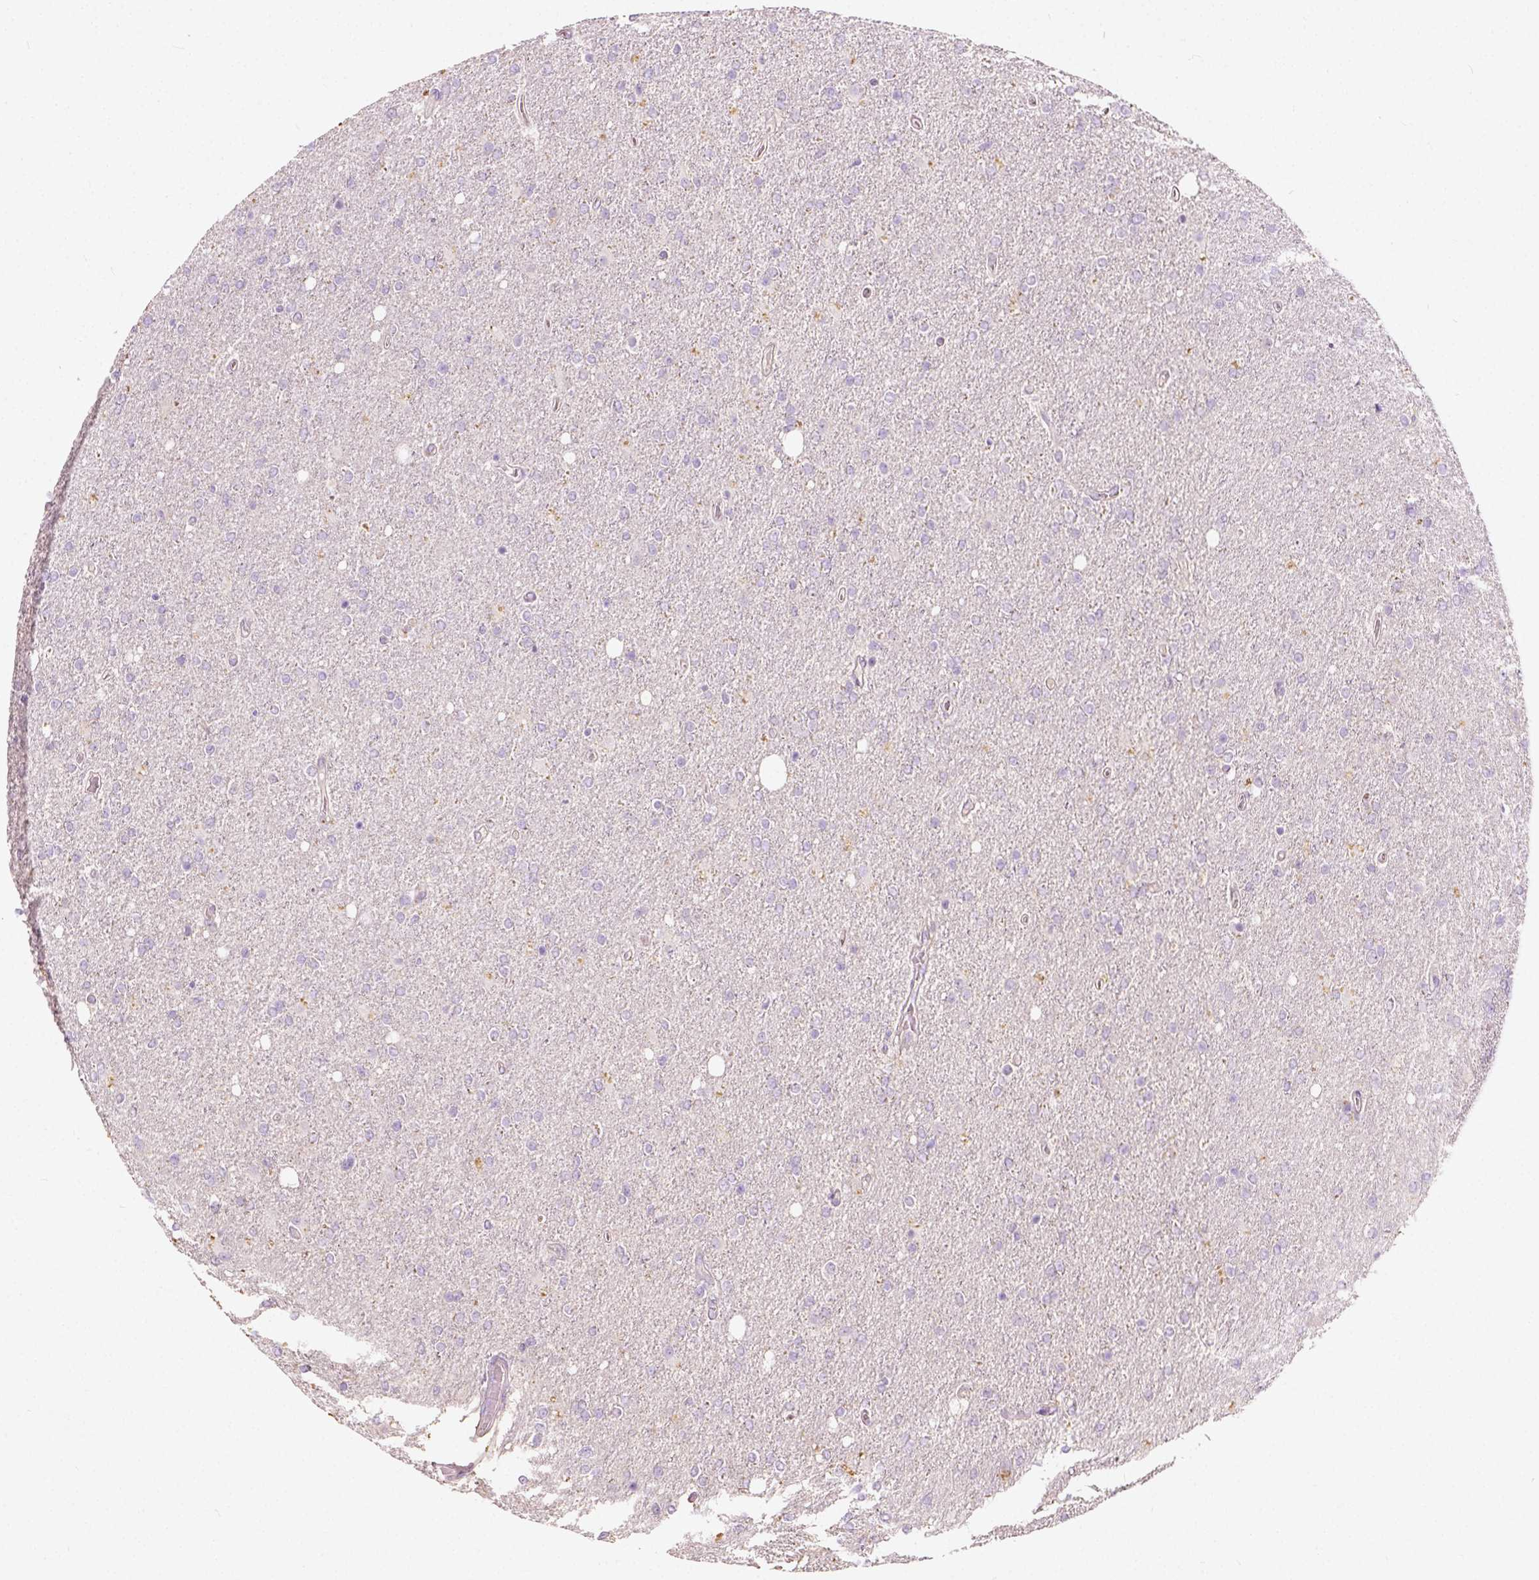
{"staining": {"intensity": "negative", "quantity": "none", "location": "none"}, "tissue": "glioma", "cell_type": "Tumor cells", "image_type": "cancer", "snomed": [{"axis": "morphology", "description": "Glioma, malignant, High grade"}, {"axis": "topography", "description": "Cerebral cortex"}], "caption": "Tumor cells show no significant protein expression in glioma. (Brightfield microscopy of DAB immunohistochemistry at high magnification).", "gene": "DHCR24", "patient": {"sex": "male", "age": 70}}